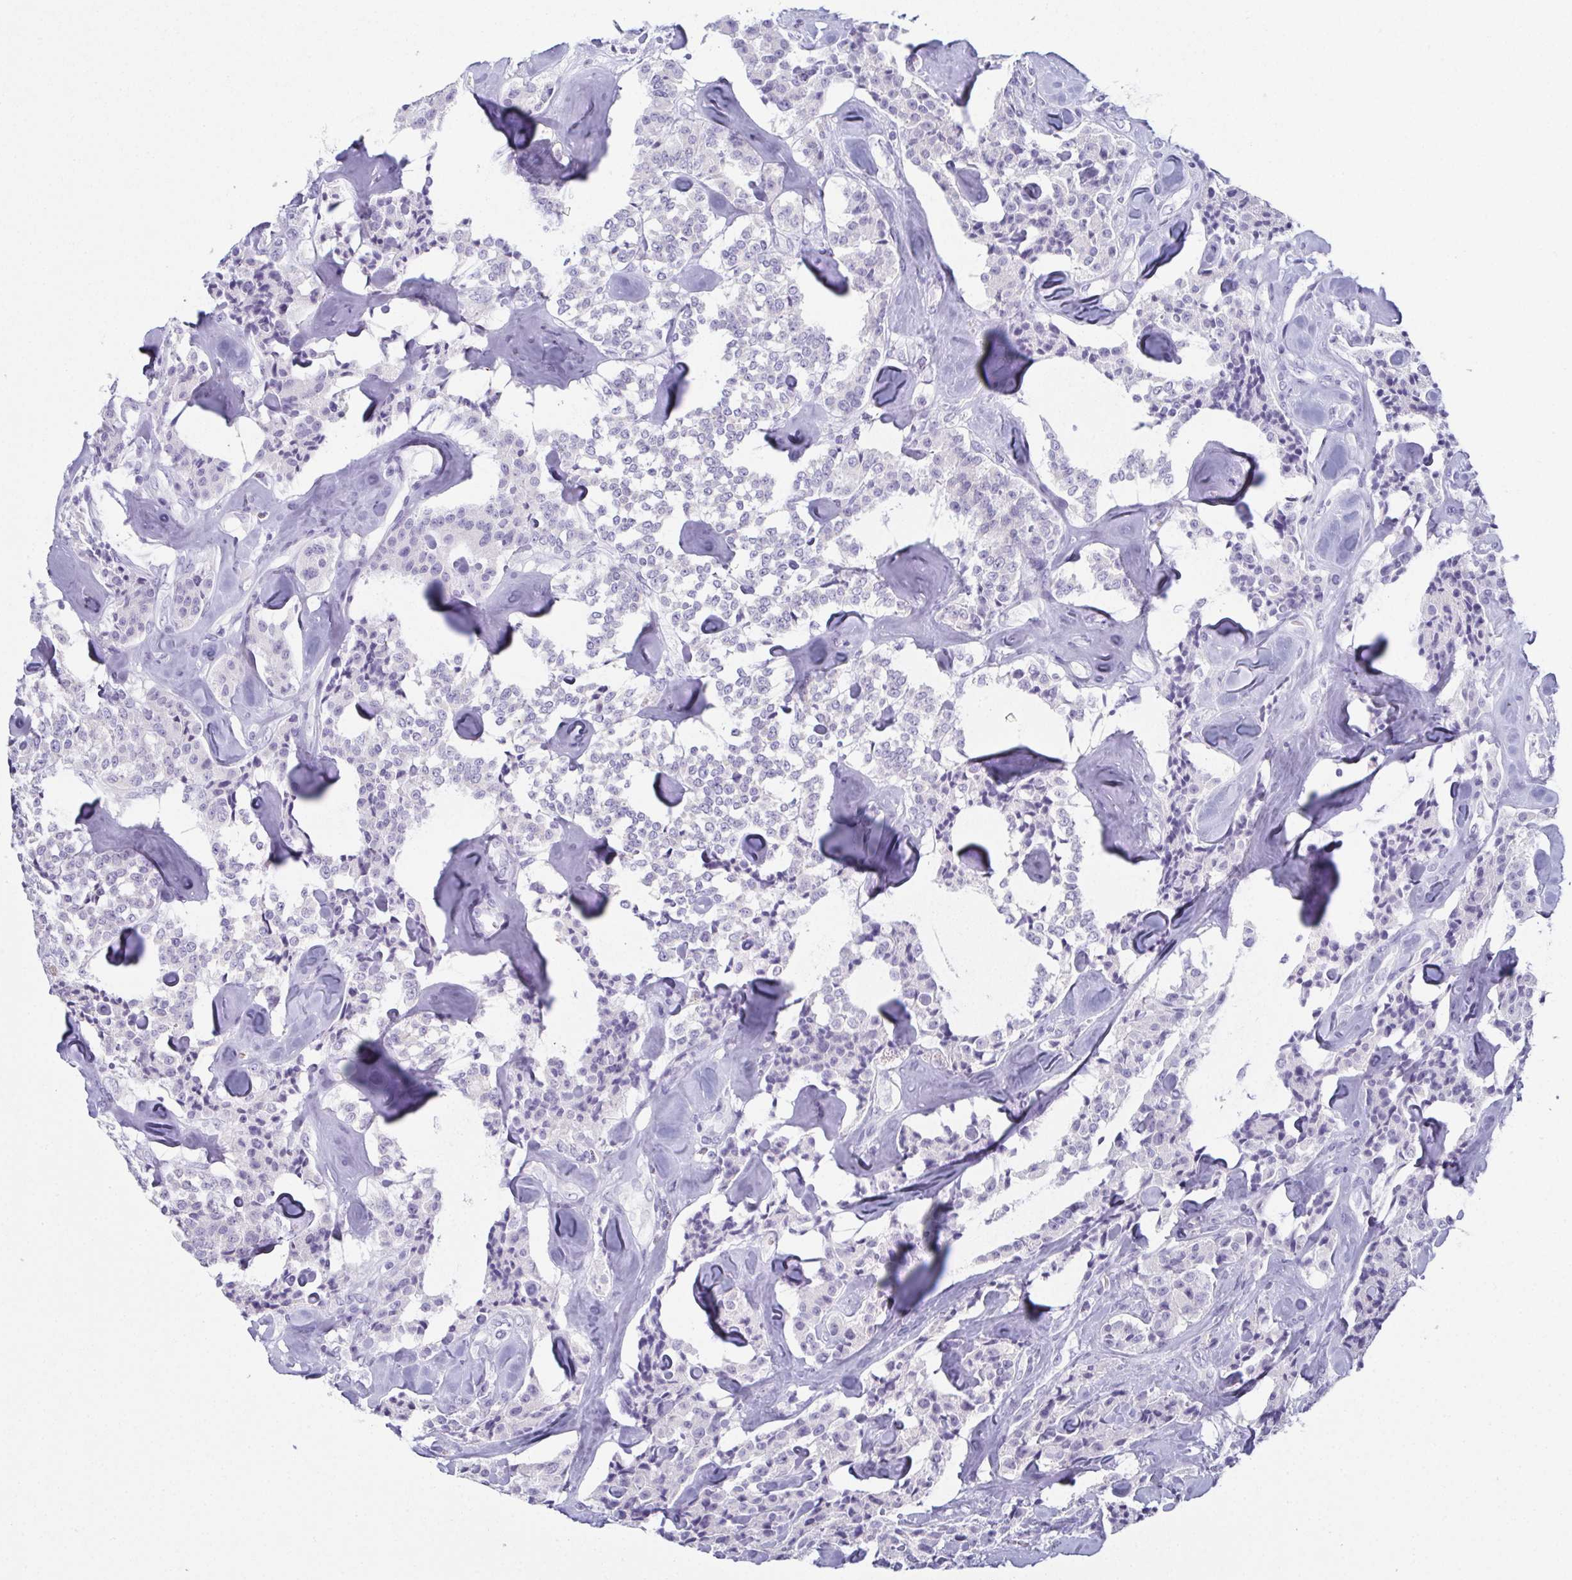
{"staining": {"intensity": "negative", "quantity": "none", "location": "none"}, "tissue": "carcinoid", "cell_type": "Tumor cells", "image_type": "cancer", "snomed": [{"axis": "morphology", "description": "Carcinoid, malignant, NOS"}, {"axis": "topography", "description": "Pancreas"}], "caption": "DAB immunohistochemical staining of human carcinoid demonstrates no significant staining in tumor cells.", "gene": "SLC36A2", "patient": {"sex": "male", "age": 41}}